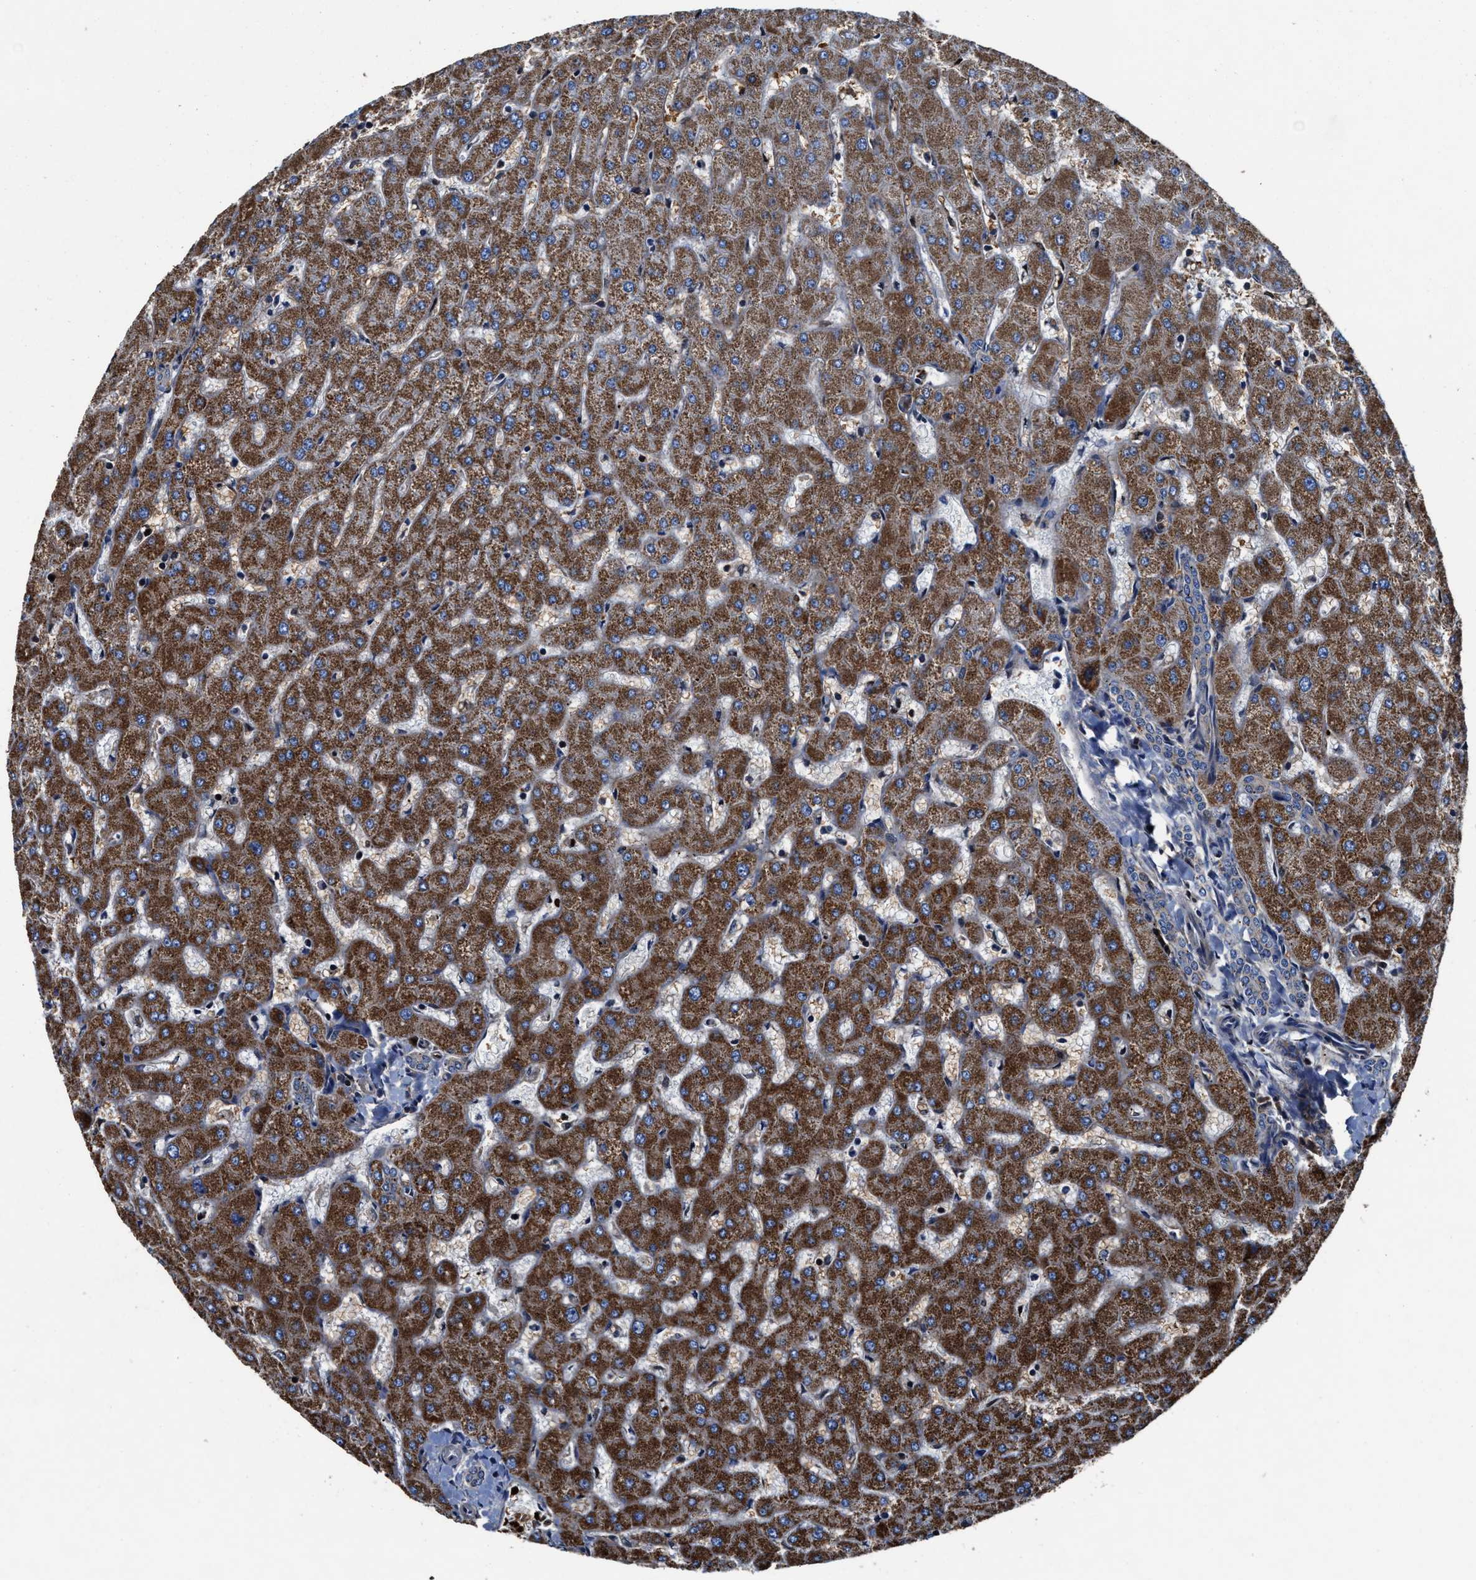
{"staining": {"intensity": "weak", "quantity": "<25%", "location": "cytoplasmic/membranous"}, "tissue": "liver", "cell_type": "Cholangiocytes", "image_type": "normal", "snomed": [{"axis": "morphology", "description": "Normal tissue, NOS"}, {"axis": "topography", "description": "Liver"}], "caption": "Human liver stained for a protein using immunohistochemistry (IHC) shows no positivity in cholangiocytes.", "gene": "PHLPP1", "patient": {"sex": "female", "age": 63}}